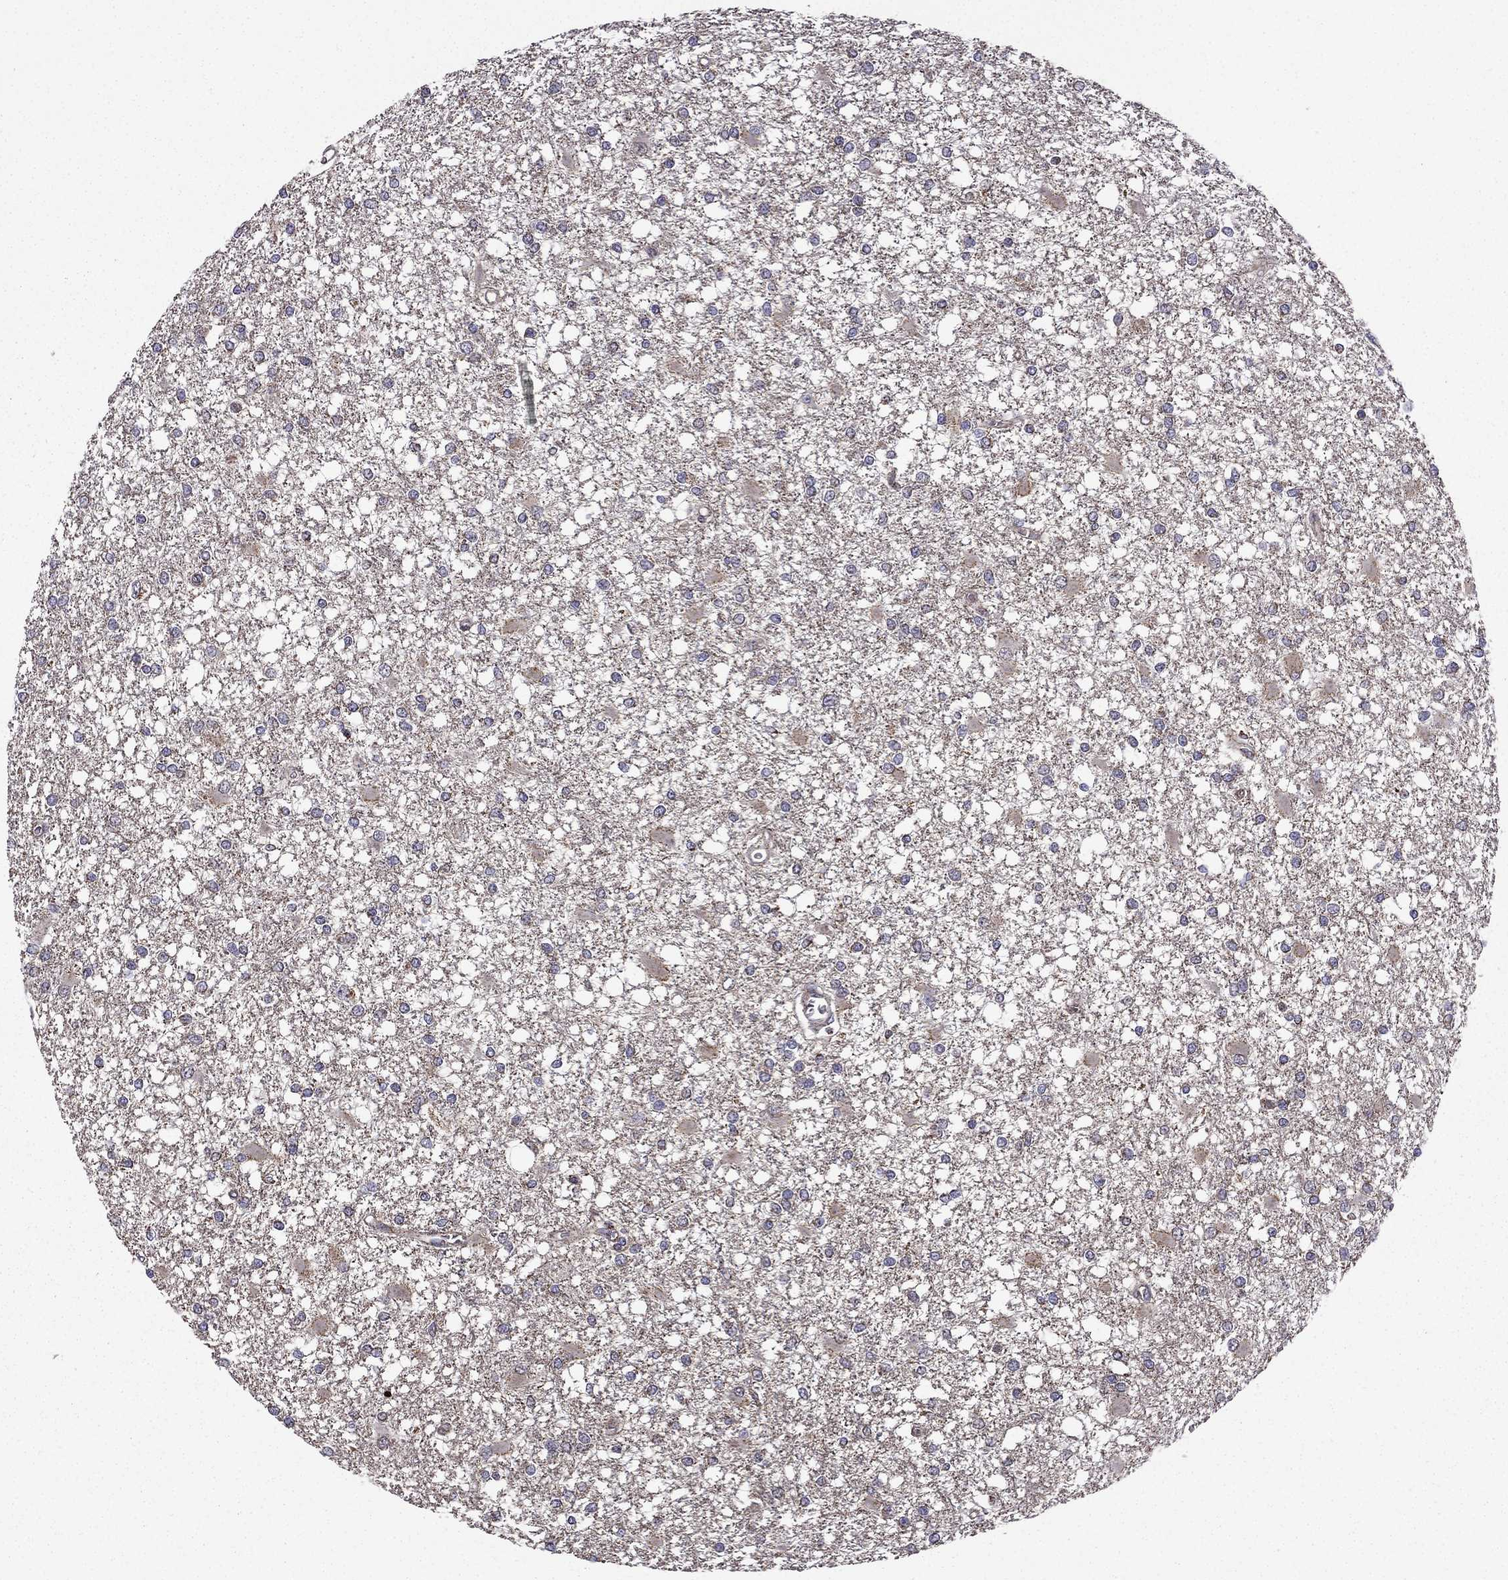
{"staining": {"intensity": "negative", "quantity": "none", "location": "none"}, "tissue": "glioma", "cell_type": "Tumor cells", "image_type": "cancer", "snomed": [{"axis": "morphology", "description": "Glioma, malignant, High grade"}, {"axis": "topography", "description": "Cerebral cortex"}], "caption": "DAB (3,3'-diaminobenzidine) immunohistochemical staining of glioma demonstrates no significant expression in tumor cells. (Brightfield microscopy of DAB immunohistochemistry (IHC) at high magnification).", "gene": "TAB2", "patient": {"sex": "male", "age": 79}}